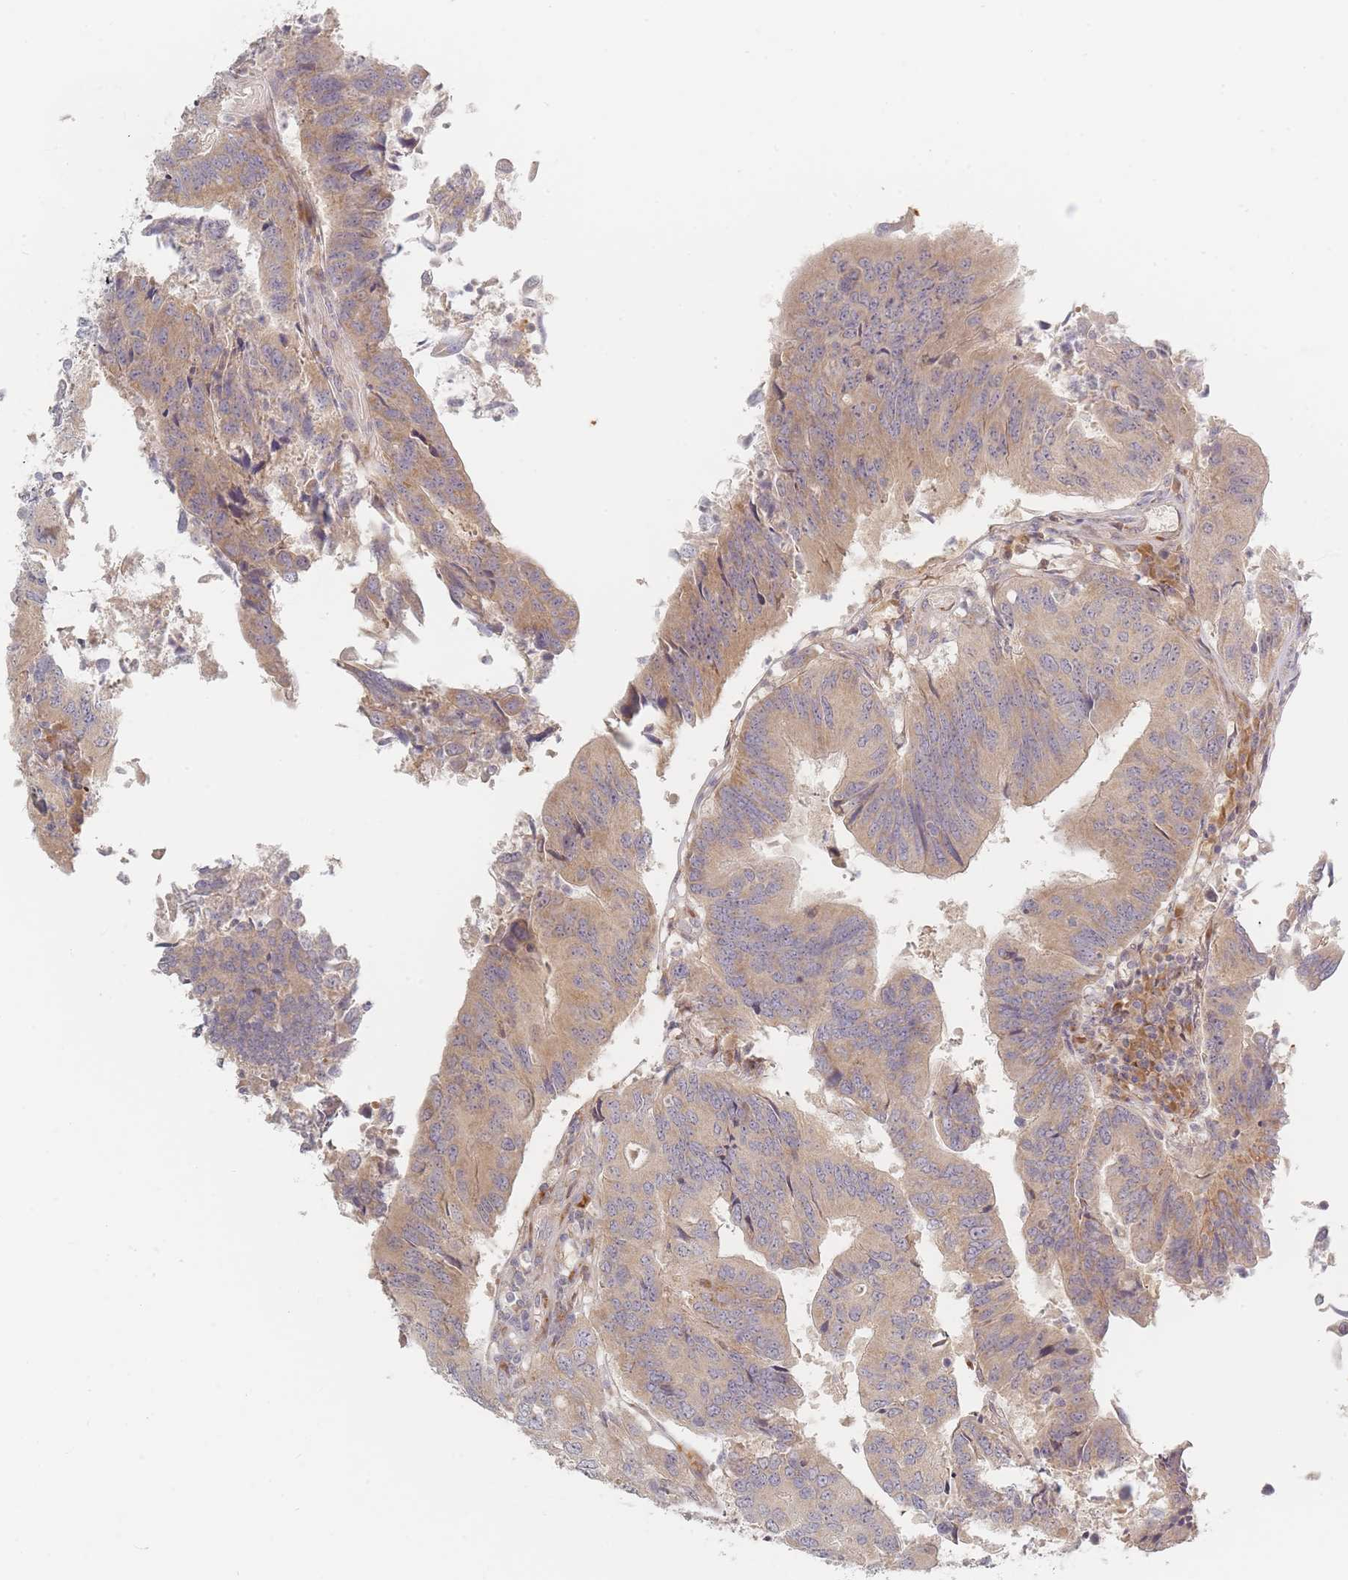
{"staining": {"intensity": "moderate", "quantity": ">75%", "location": "cytoplasmic/membranous"}, "tissue": "colorectal cancer", "cell_type": "Tumor cells", "image_type": "cancer", "snomed": [{"axis": "morphology", "description": "Adenocarcinoma, NOS"}, {"axis": "topography", "description": "Colon"}], "caption": "Brown immunohistochemical staining in adenocarcinoma (colorectal) shows moderate cytoplasmic/membranous positivity in about >75% of tumor cells.", "gene": "ZKSCAN7", "patient": {"sex": "female", "age": 67}}